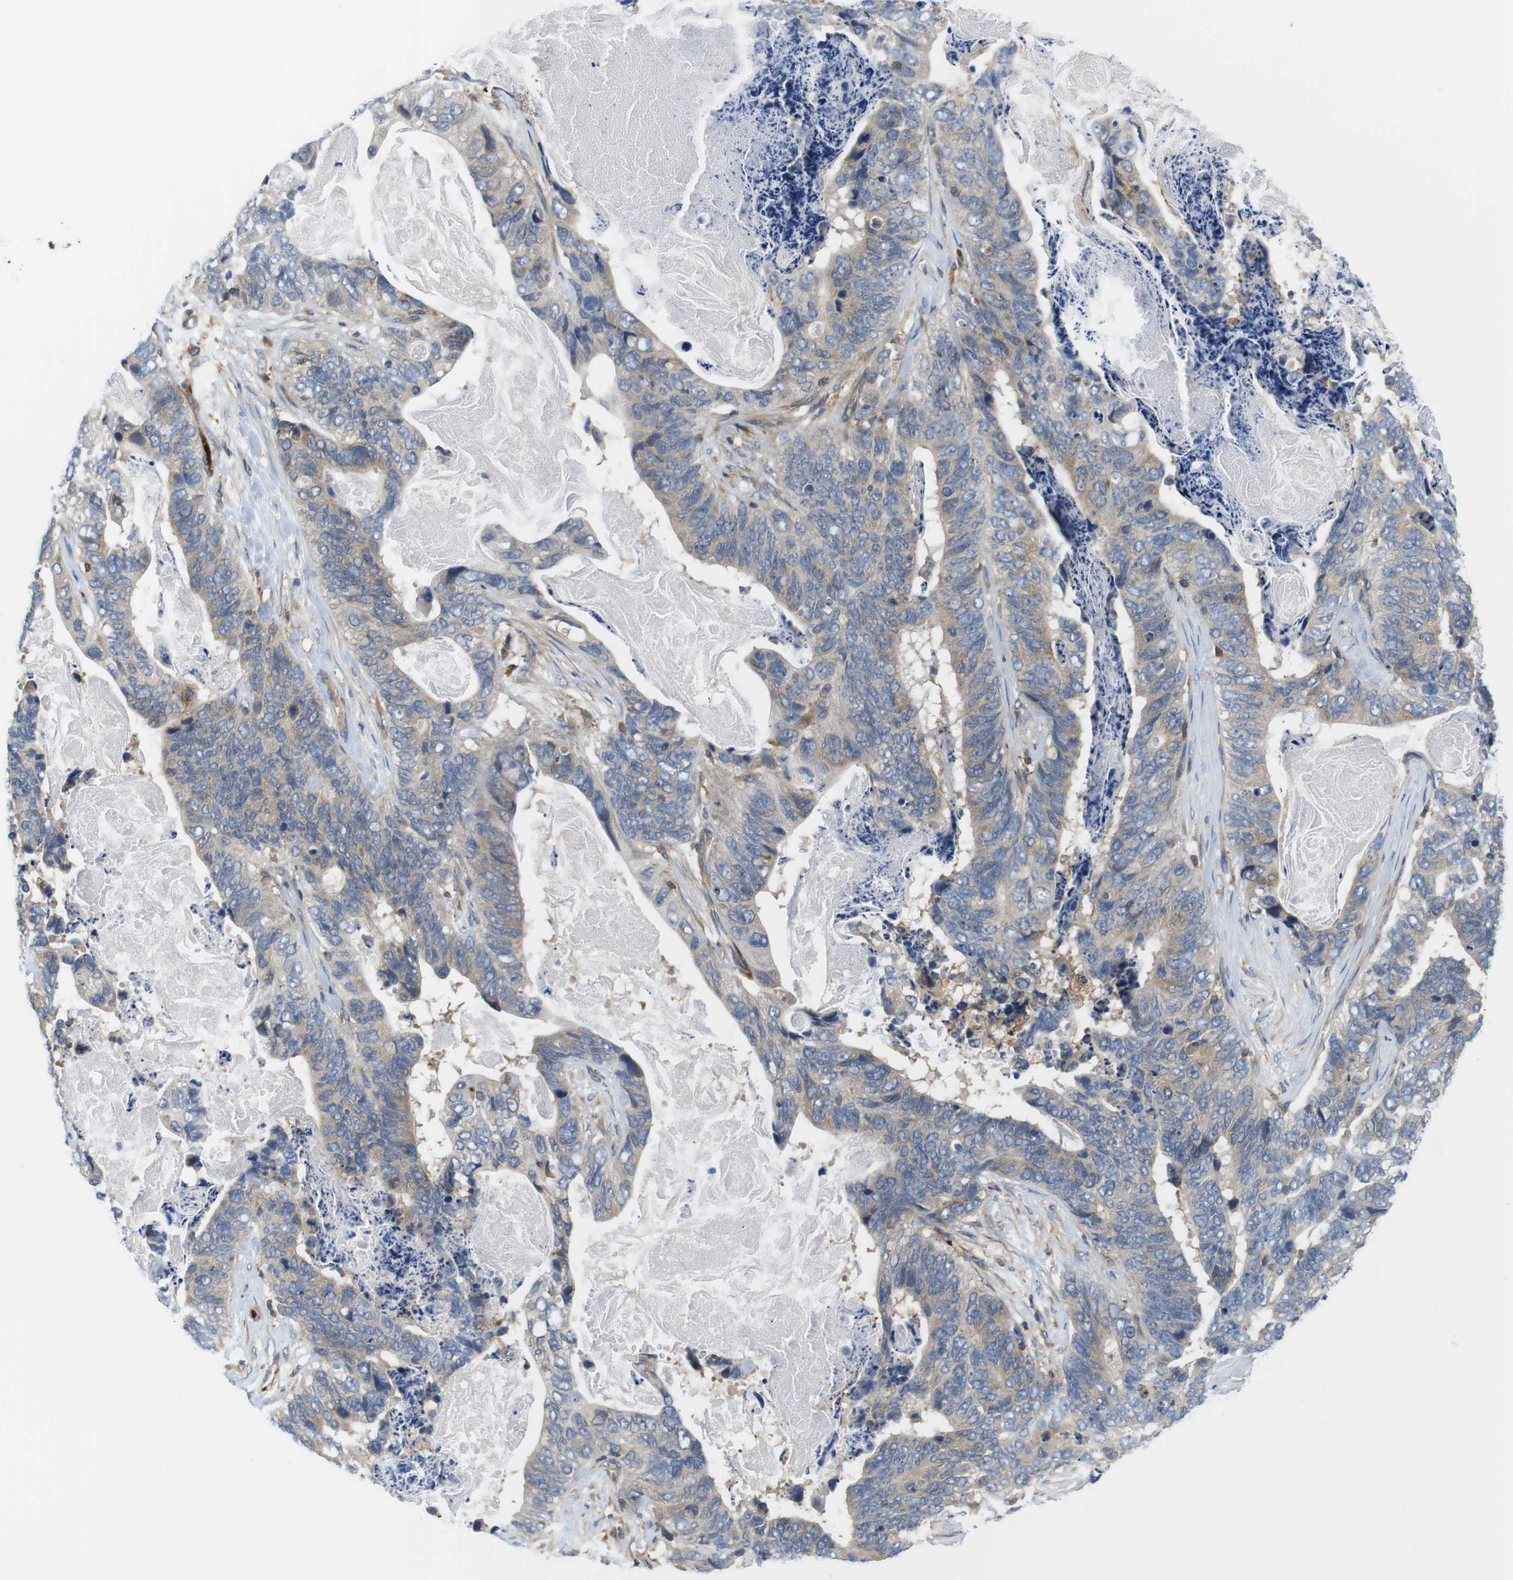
{"staining": {"intensity": "moderate", "quantity": "25%-75%", "location": "cytoplasmic/membranous"}, "tissue": "stomach cancer", "cell_type": "Tumor cells", "image_type": "cancer", "snomed": [{"axis": "morphology", "description": "Adenocarcinoma, NOS"}, {"axis": "topography", "description": "Stomach"}], "caption": "A medium amount of moderate cytoplasmic/membranous expression is seen in about 25%-75% of tumor cells in stomach cancer tissue. The staining is performed using DAB (3,3'-diaminobenzidine) brown chromogen to label protein expression. The nuclei are counter-stained blue using hematoxylin.", "gene": "HERPUD2", "patient": {"sex": "female", "age": 89}}